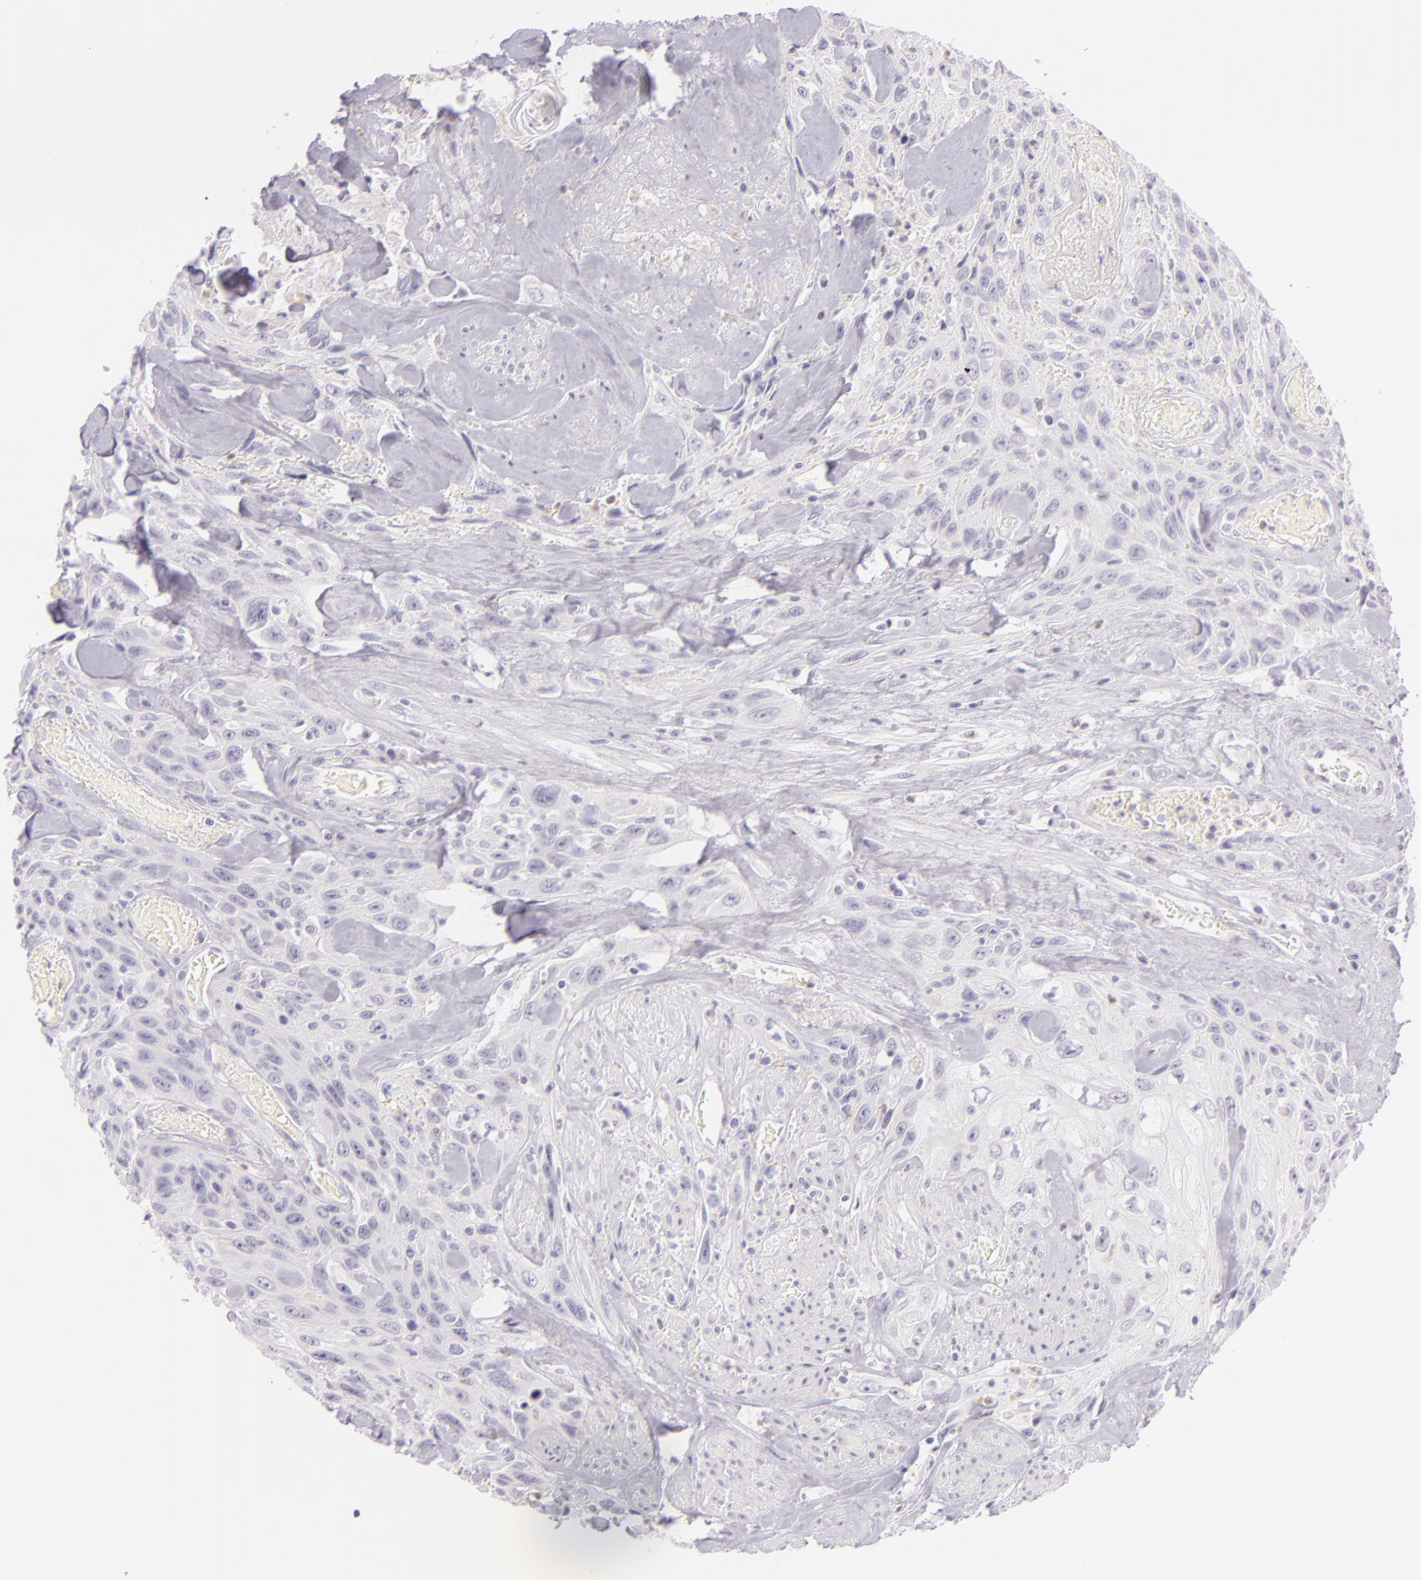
{"staining": {"intensity": "negative", "quantity": "none", "location": "none"}, "tissue": "urothelial cancer", "cell_type": "Tumor cells", "image_type": "cancer", "snomed": [{"axis": "morphology", "description": "Urothelial carcinoma, High grade"}, {"axis": "topography", "description": "Urinary bladder"}], "caption": "Urothelial carcinoma (high-grade) was stained to show a protein in brown. There is no significant staining in tumor cells. (Stains: DAB immunohistochemistry (IHC) with hematoxylin counter stain, Microscopy: brightfield microscopy at high magnification).", "gene": "CBS", "patient": {"sex": "female", "age": 84}}